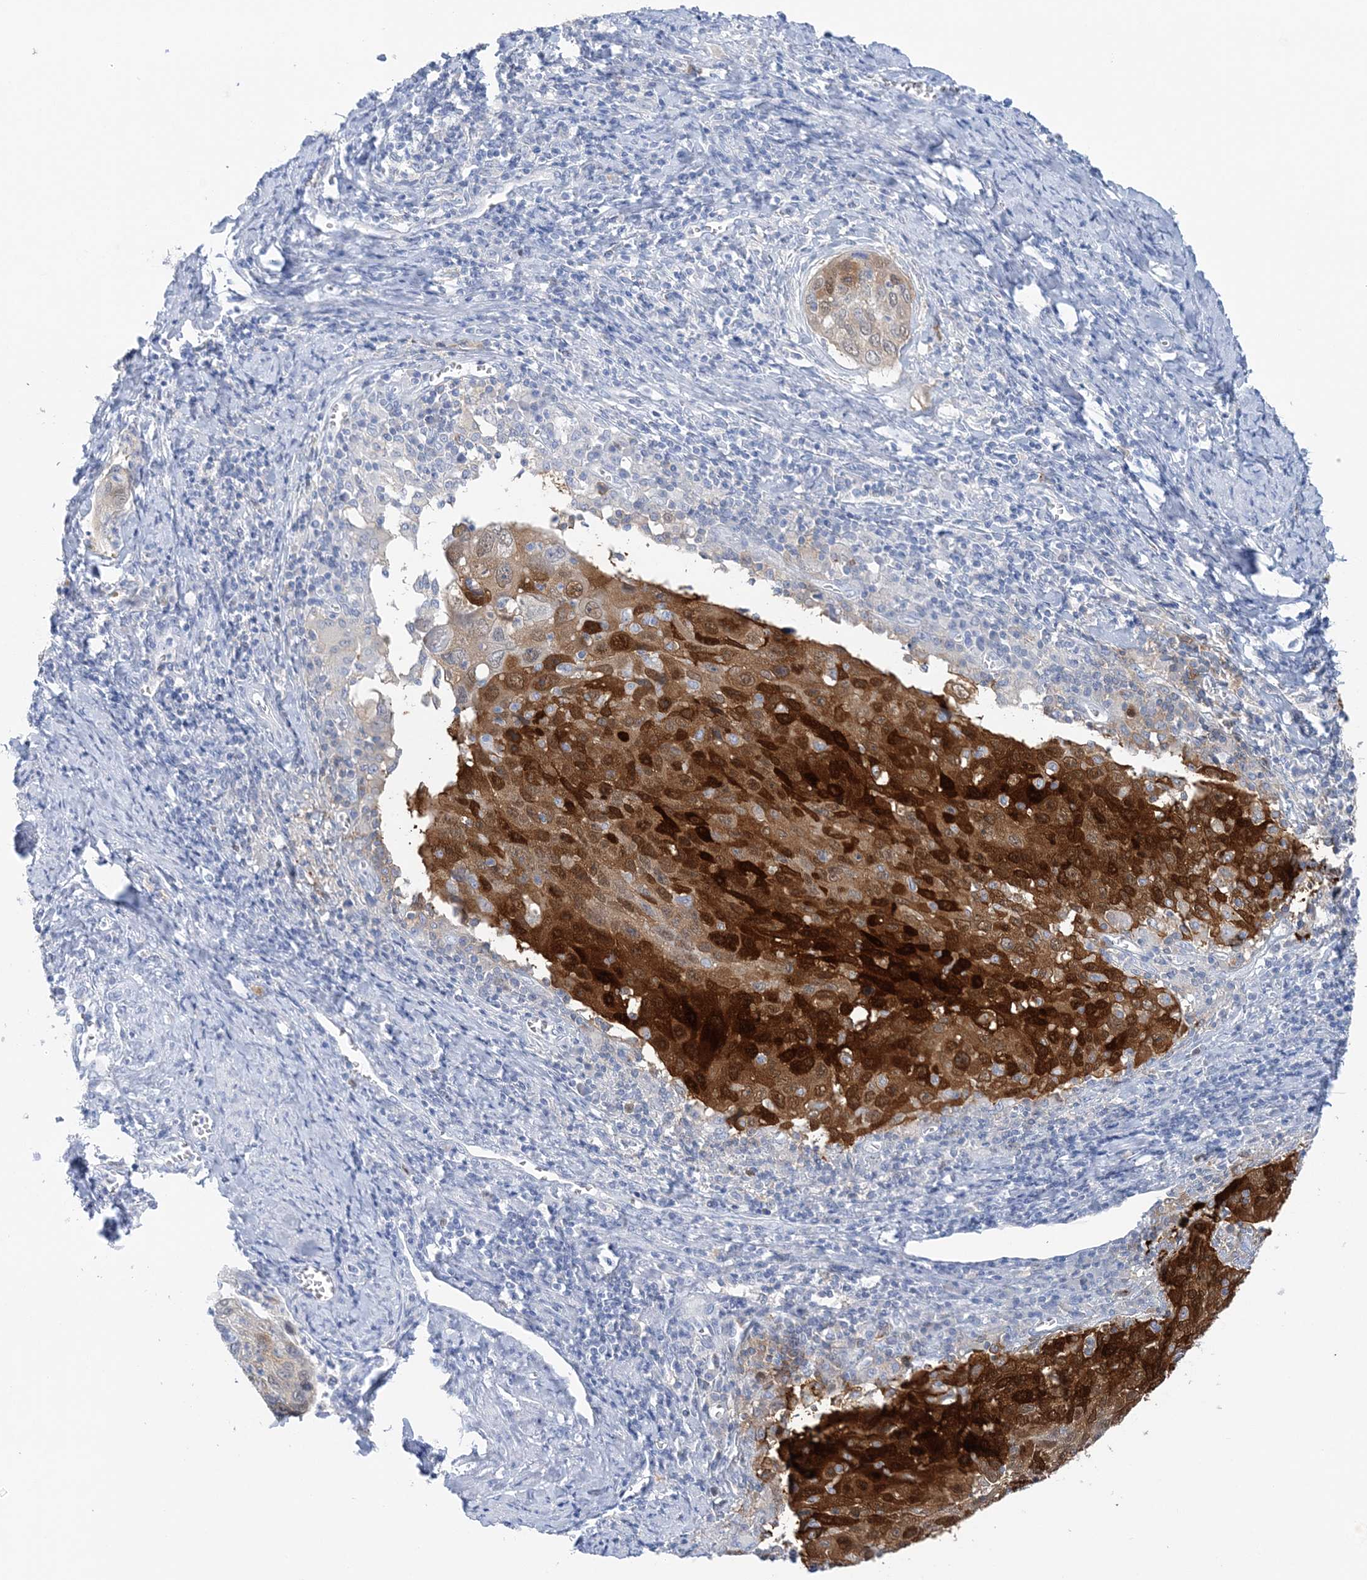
{"staining": {"intensity": "strong", "quantity": "25%-75%", "location": "cytoplasmic/membranous,nuclear"}, "tissue": "cervical cancer", "cell_type": "Tumor cells", "image_type": "cancer", "snomed": [{"axis": "morphology", "description": "Squamous cell carcinoma, NOS"}, {"axis": "topography", "description": "Cervix"}], "caption": "Immunohistochemical staining of human cervical cancer displays high levels of strong cytoplasmic/membranous and nuclear expression in about 25%-75% of tumor cells.", "gene": "HMGCS1", "patient": {"sex": "female", "age": 53}}